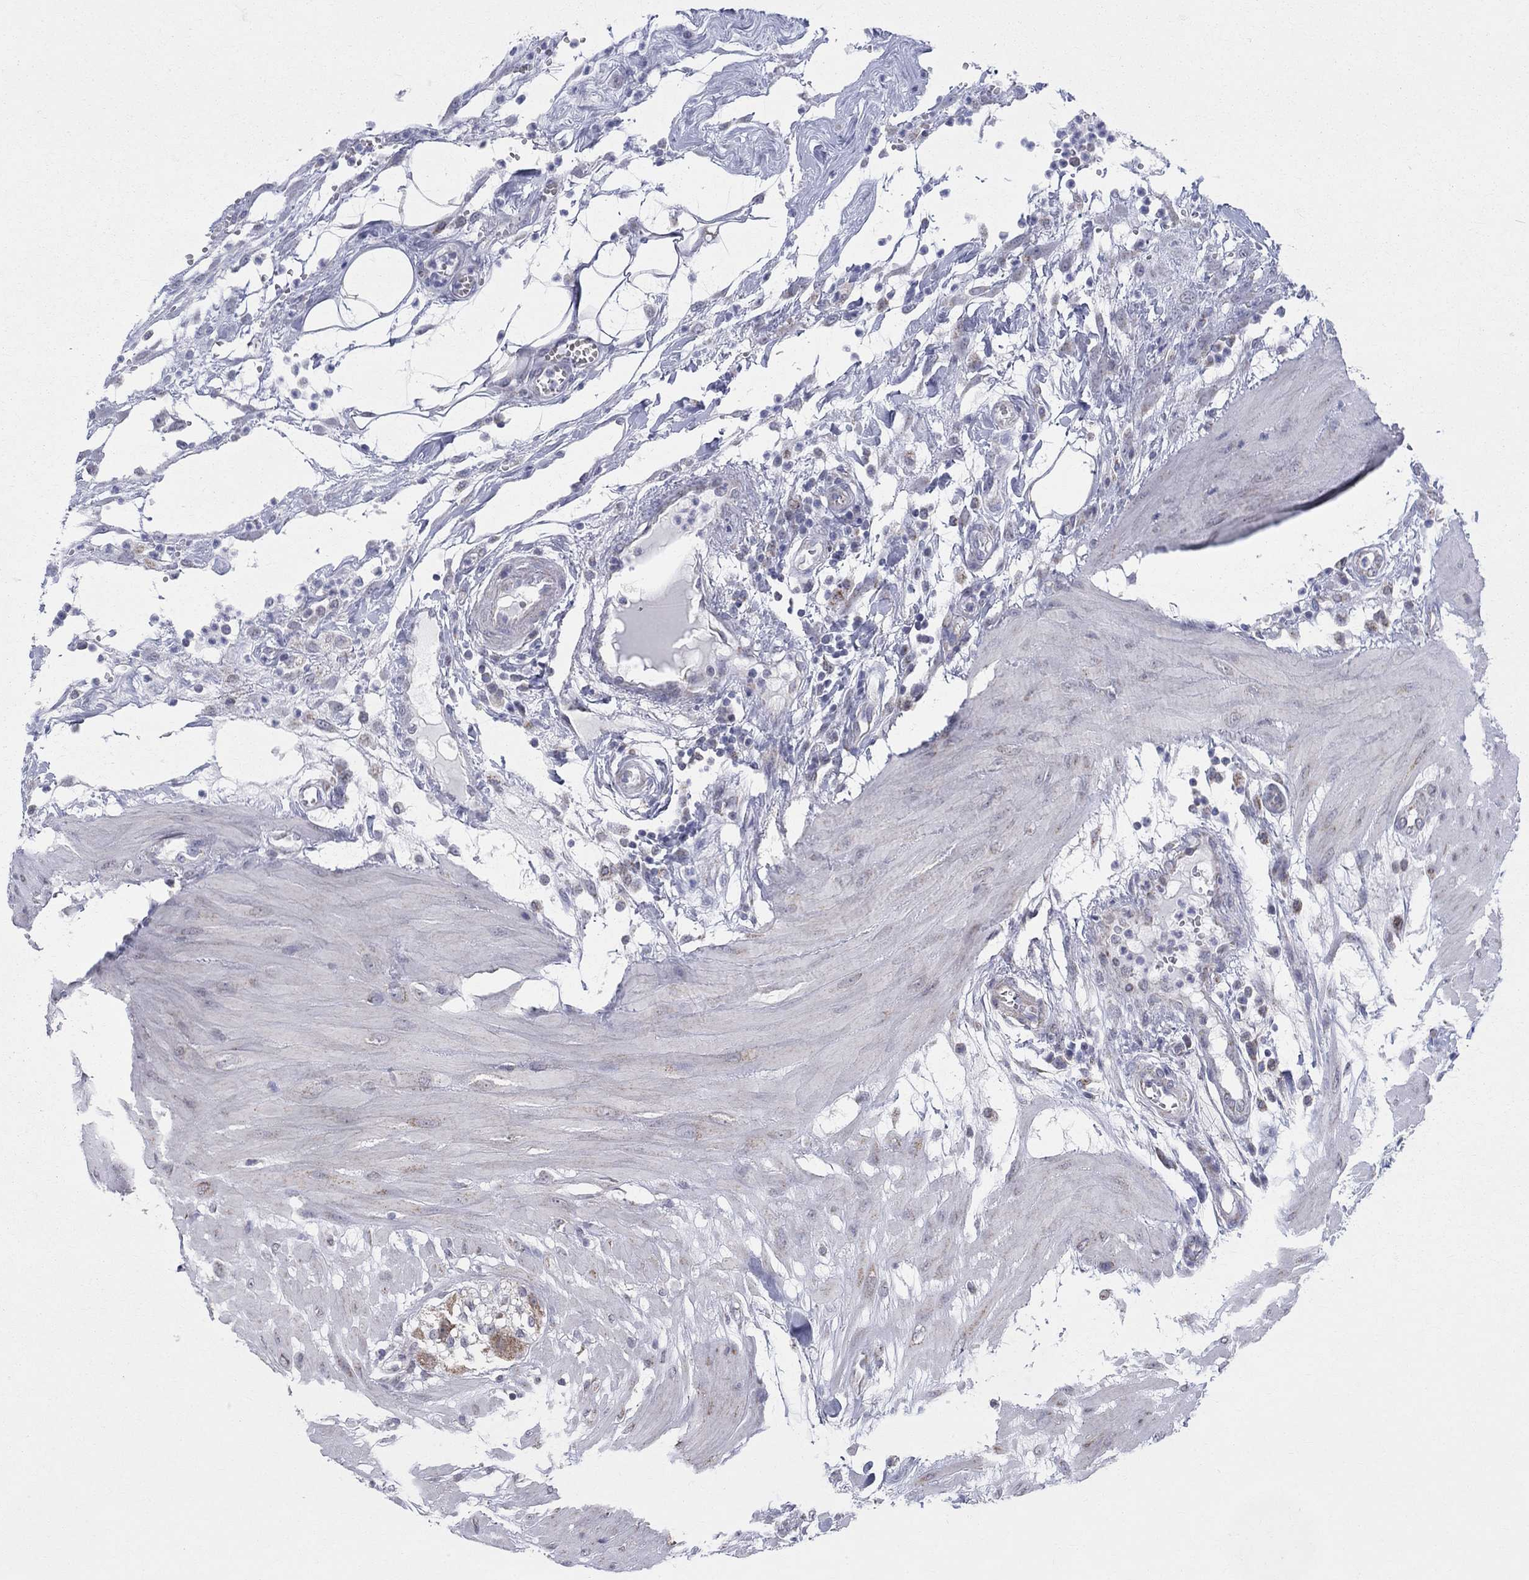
{"staining": {"intensity": "negative", "quantity": "none", "location": "none"}, "tissue": "colon", "cell_type": "Endothelial cells", "image_type": "normal", "snomed": [{"axis": "morphology", "description": "Normal tissue, NOS"}, {"axis": "morphology", "description": "Adenocarcinoma, NOS"}, {"axis": "topography", "description": "Colon"}], "caption": "High magnification brightfield microscopy of unremarkable colon stained with DAB (brown) and counterstained with hematoxylin (blue): endothelial cells show no significant expression. The staining was performed using DAB to visualize the protein expression in brown, while the nuclei were stained in blue with hematoxylin (Magnification: 20x).", "gene": "KISS1R", "patient": {"sex": "male", "age": 65}}